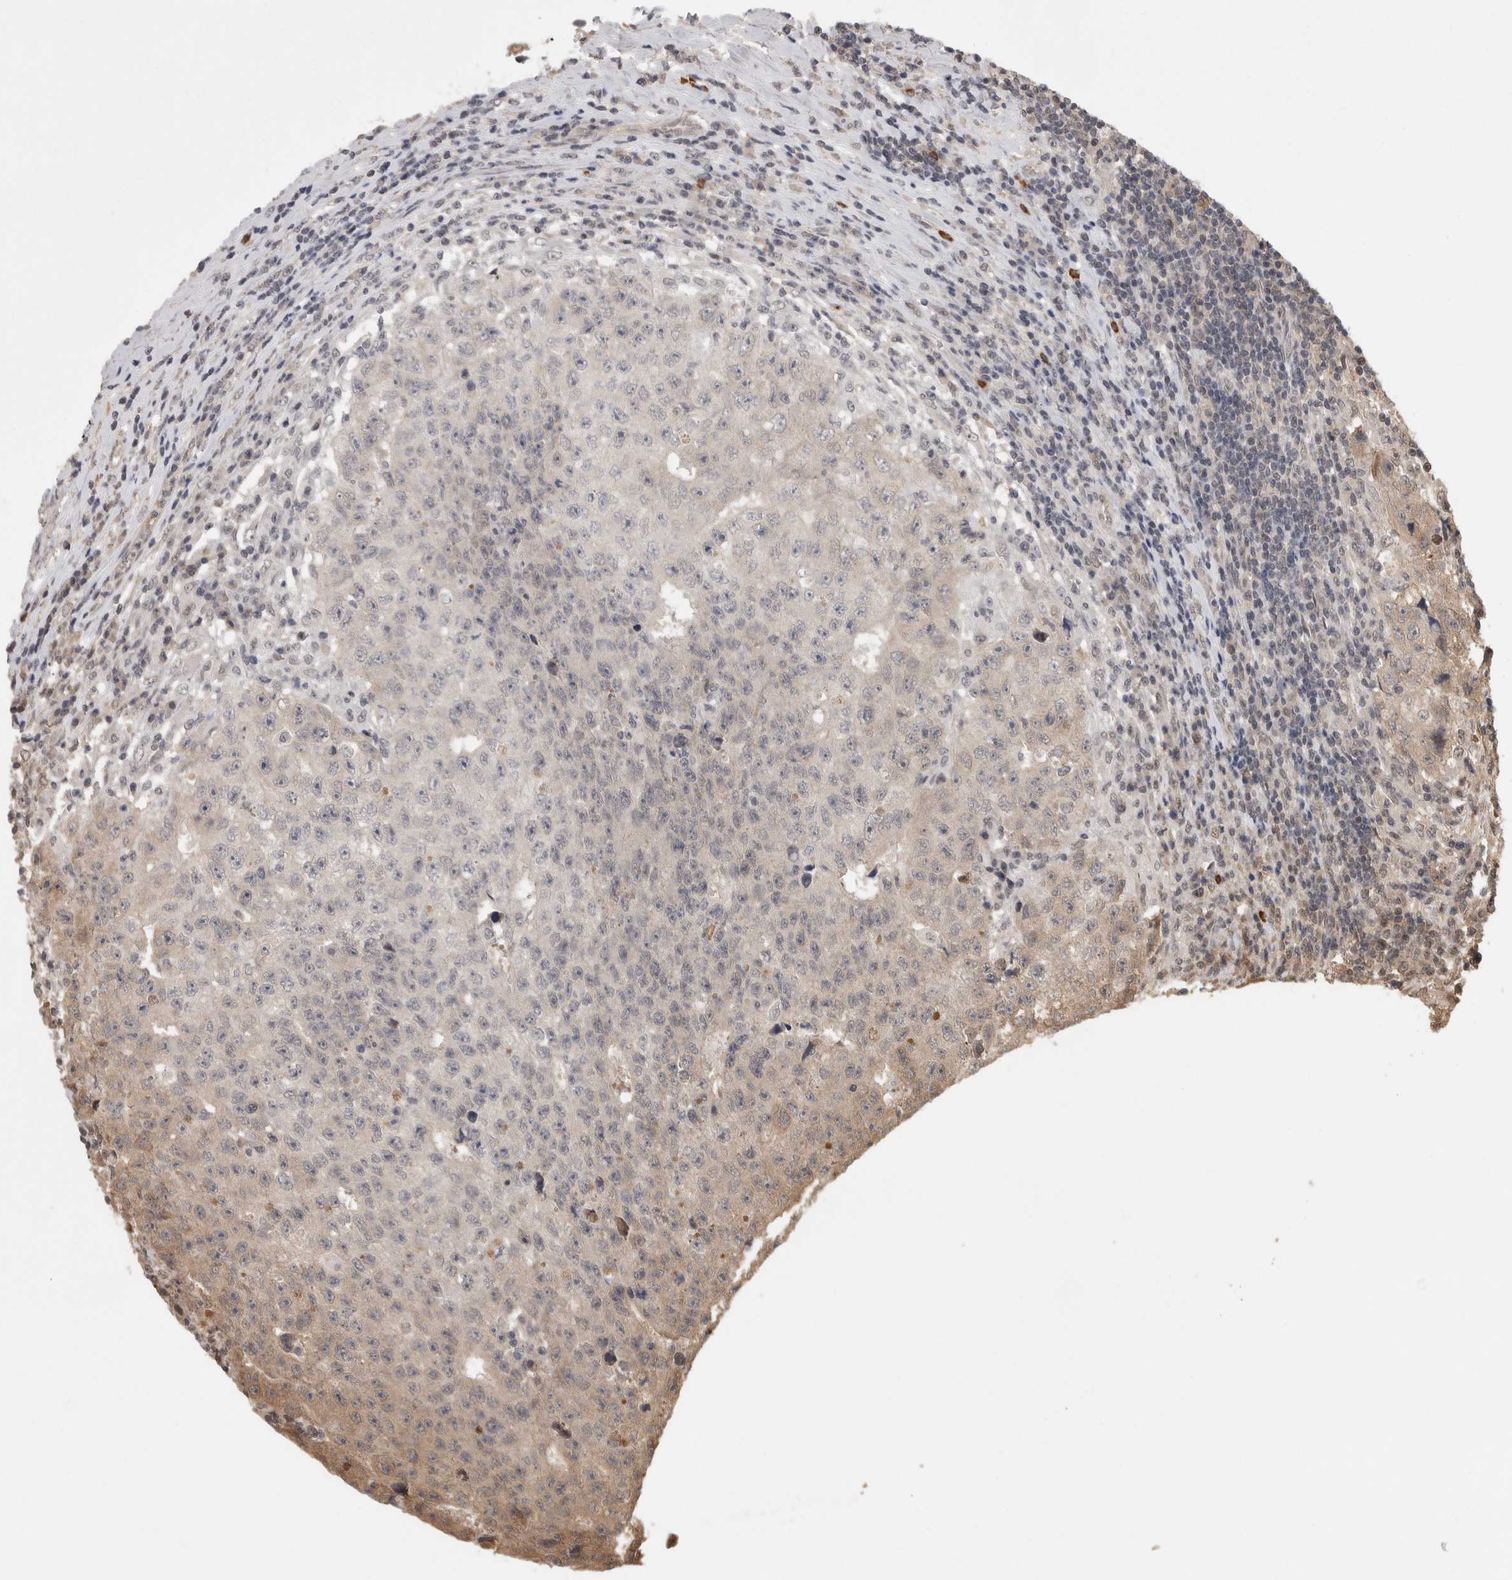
{"staining": {"intensity": "moderate", "quantity": "<25%", "location": "cytoplasmic/membranous"}, "tissue": "testis cancer", "cell_type": "Tumor cells", "image_type": "cancer", "snomed": [{"axis": "morphology", "description": "Necrosis, NOS"}, {"axis": "morphology", "description": "Carcinoma, Embryonal, NOS"}, {"axis": "topography", "description": "Testis"}], "caption": "A brown stain labels moderate cytoplasmic/membranous staining of a protein in embryonal carcinoma (testis) tumor cells.", "gene": "ZNF592", "patient": {"sex": "male", "age": 19}}